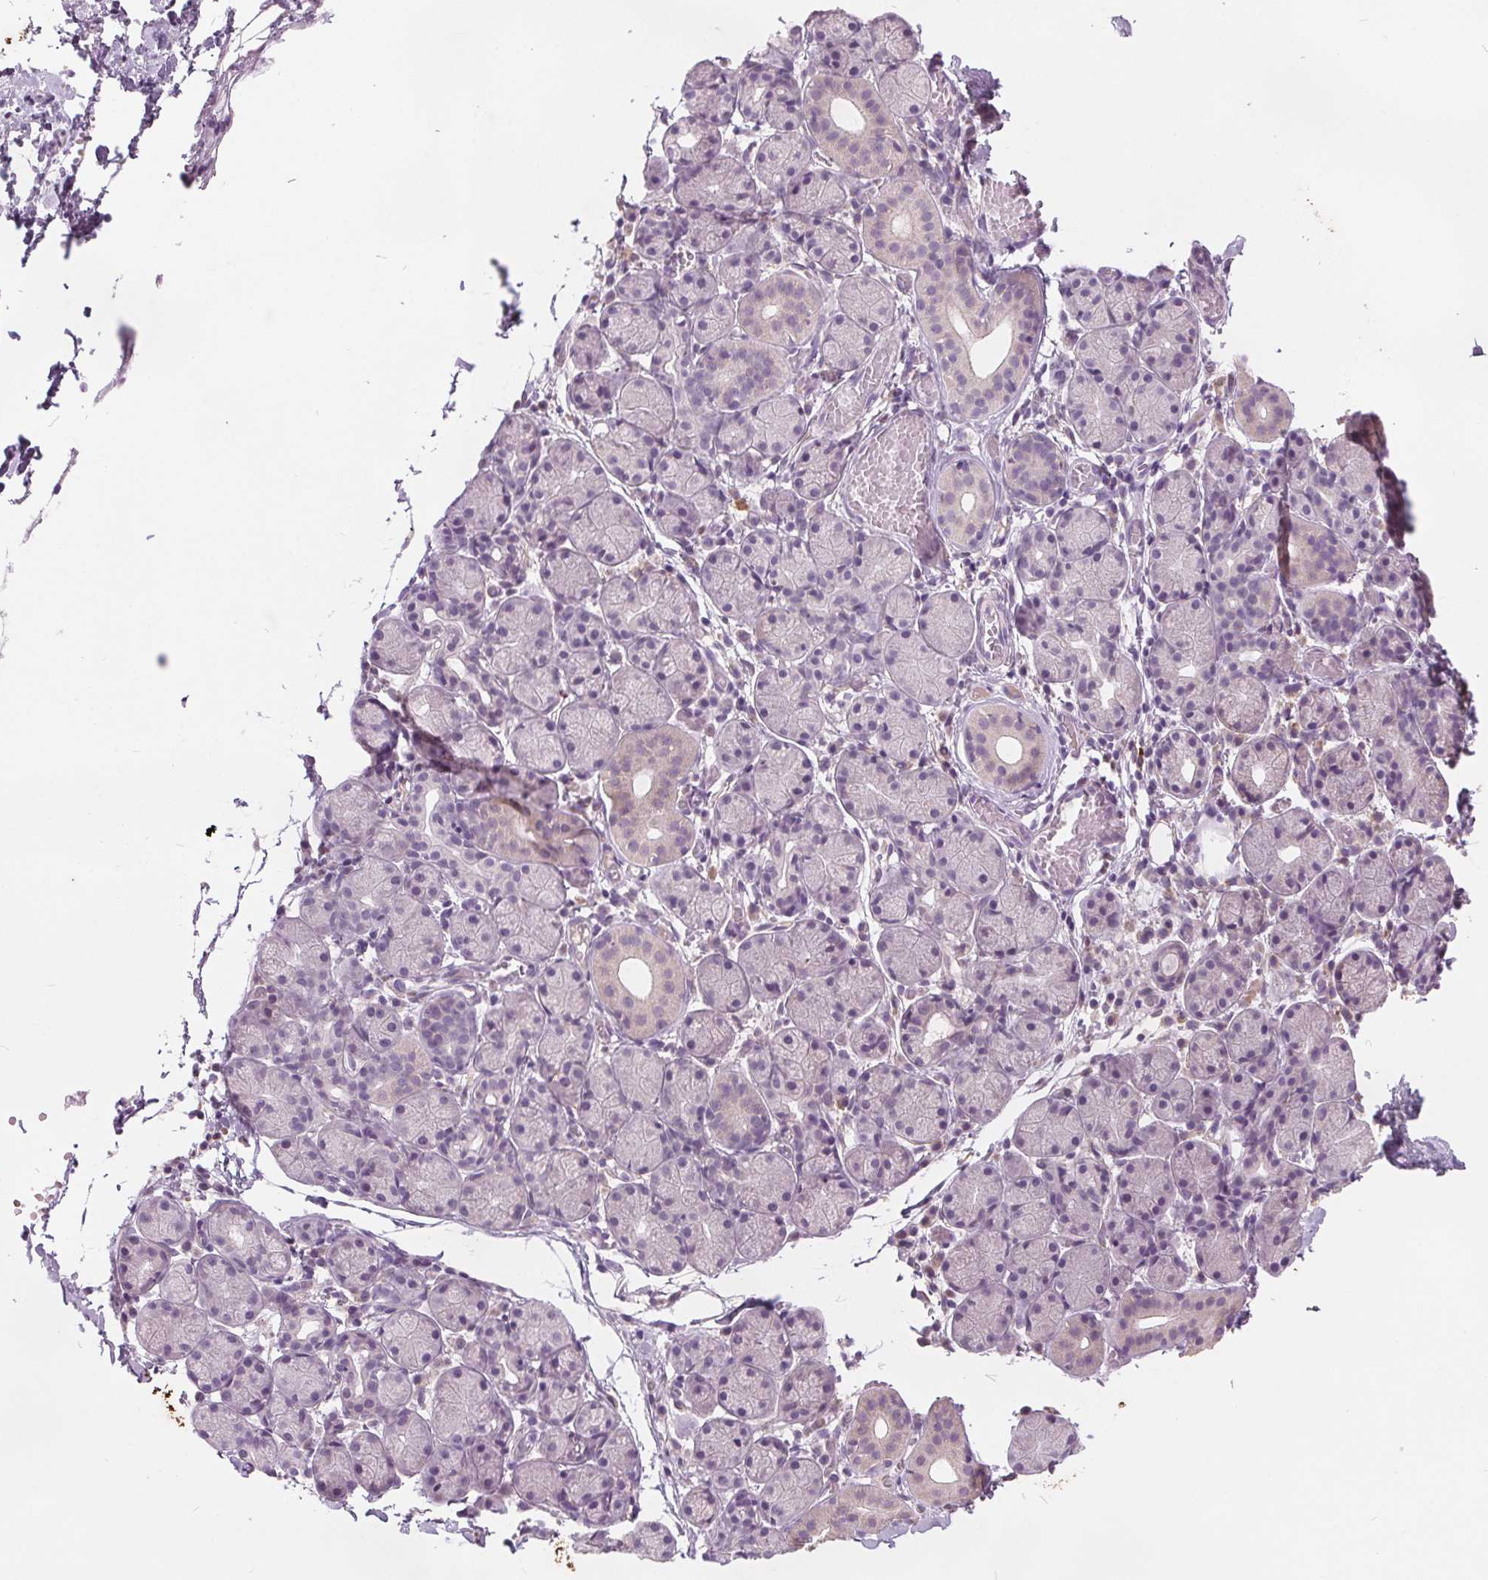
{"staining": {"intensity": "negative", "quantity": "none", "location": "none"}, "tissue": "salivary gland", "cell_type": "Glandular cells", "image_type": "normal", "snomed": [{"axis": "morphology", "description": "Normal tissue, NOS"}, {"axis": "topography", "description": "Salivary gland"}], "caption": "The histopathology image reveals no staining of glandular cells in benign salivary gland. (DAB immunohistochemistry (IHC), high magnification).", "gene": "ACOX2", "patient": {"sex": "female", "age": 24}}